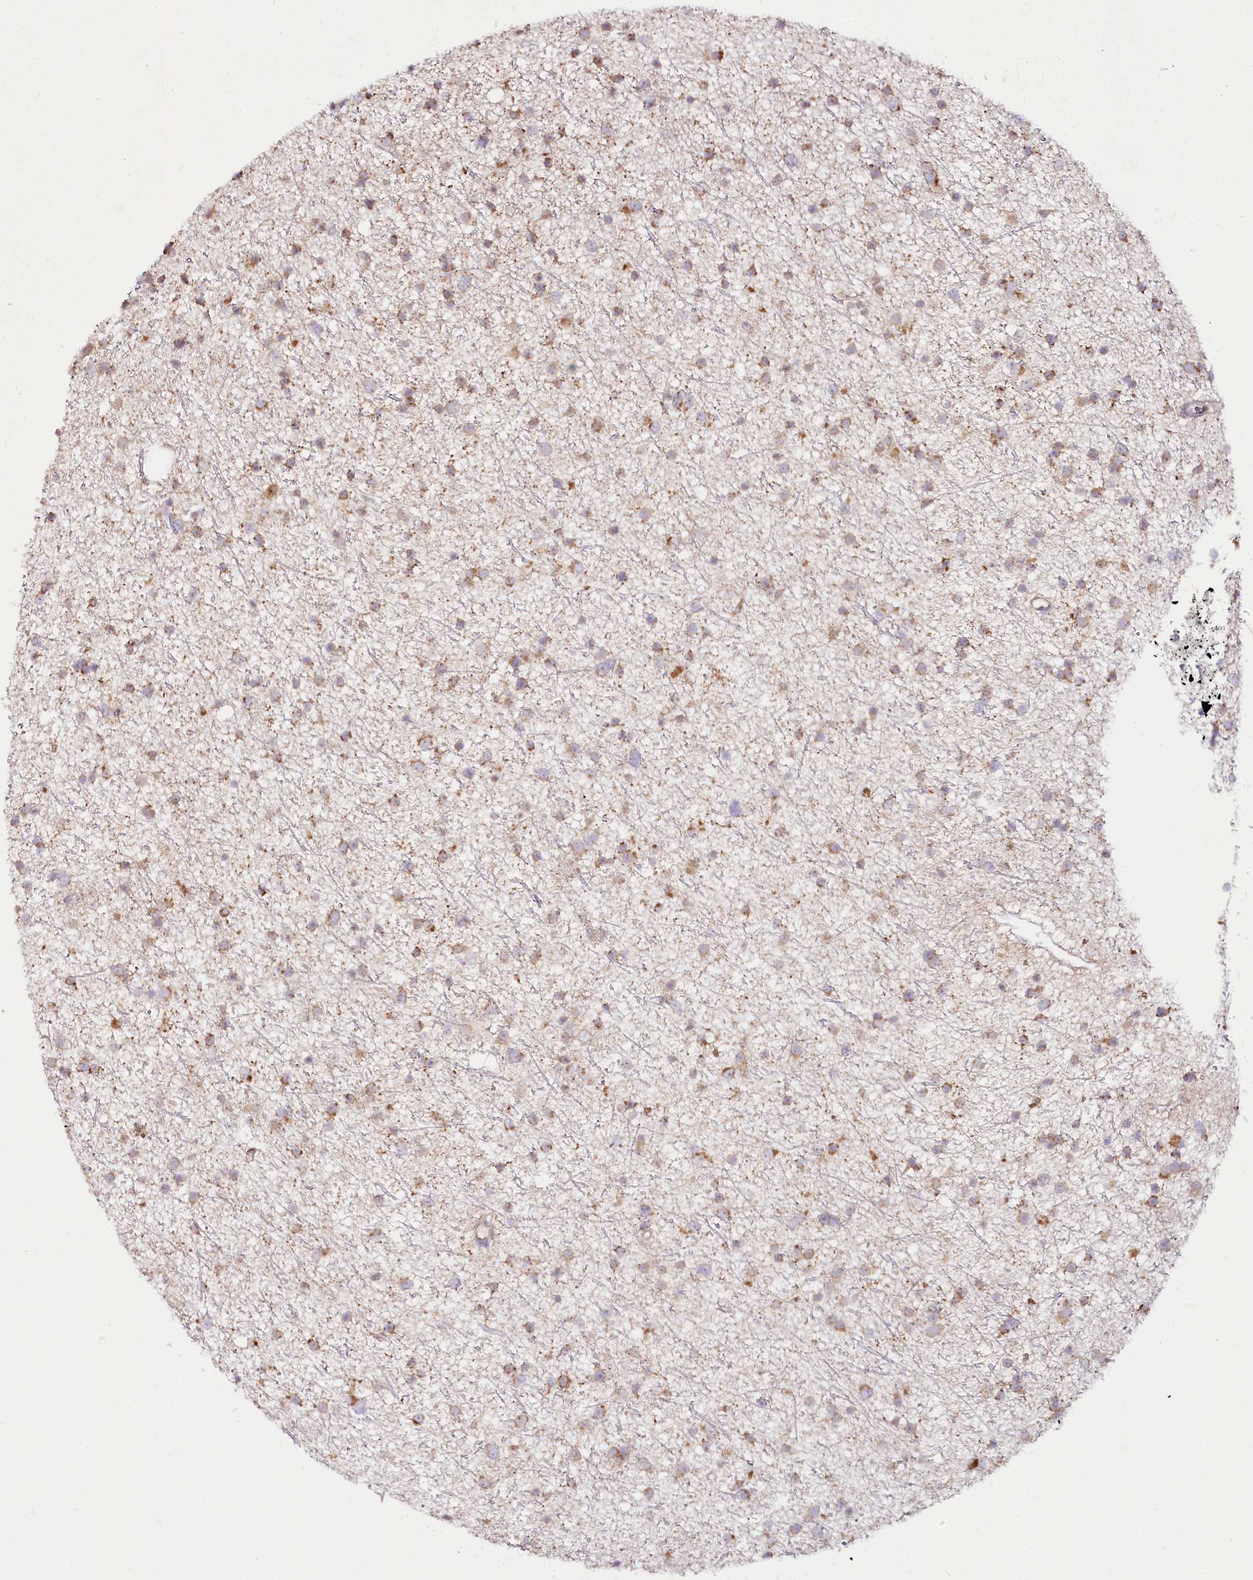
{"staining": {"intensity": "moderate", "quantity": ">75%", "location": "cytoplasmic/membranous"}, "tissue": "glioma", "cell_type": "Tumor cells", "image_type": "cancer", "snomed": [{"axis": "morphology", "description": "Glioma, malignant, Low grade"}, {"axis": "topography", "description": "Cerebral cortex"}], "caption": "Immunohistochemical staining of malignant low-grade glioma displays medium levels of moderate cytoplasmic/membranous protein staining in about >75% of tumor cells. Using DAB (3,3'-diaminobenzidine) (brown) and hematoxylin (blue) stains, captured at high magnification using brightfield microscopy.", "gene": "ACOX2", "patient": {"sex": "female", "age": 39}}